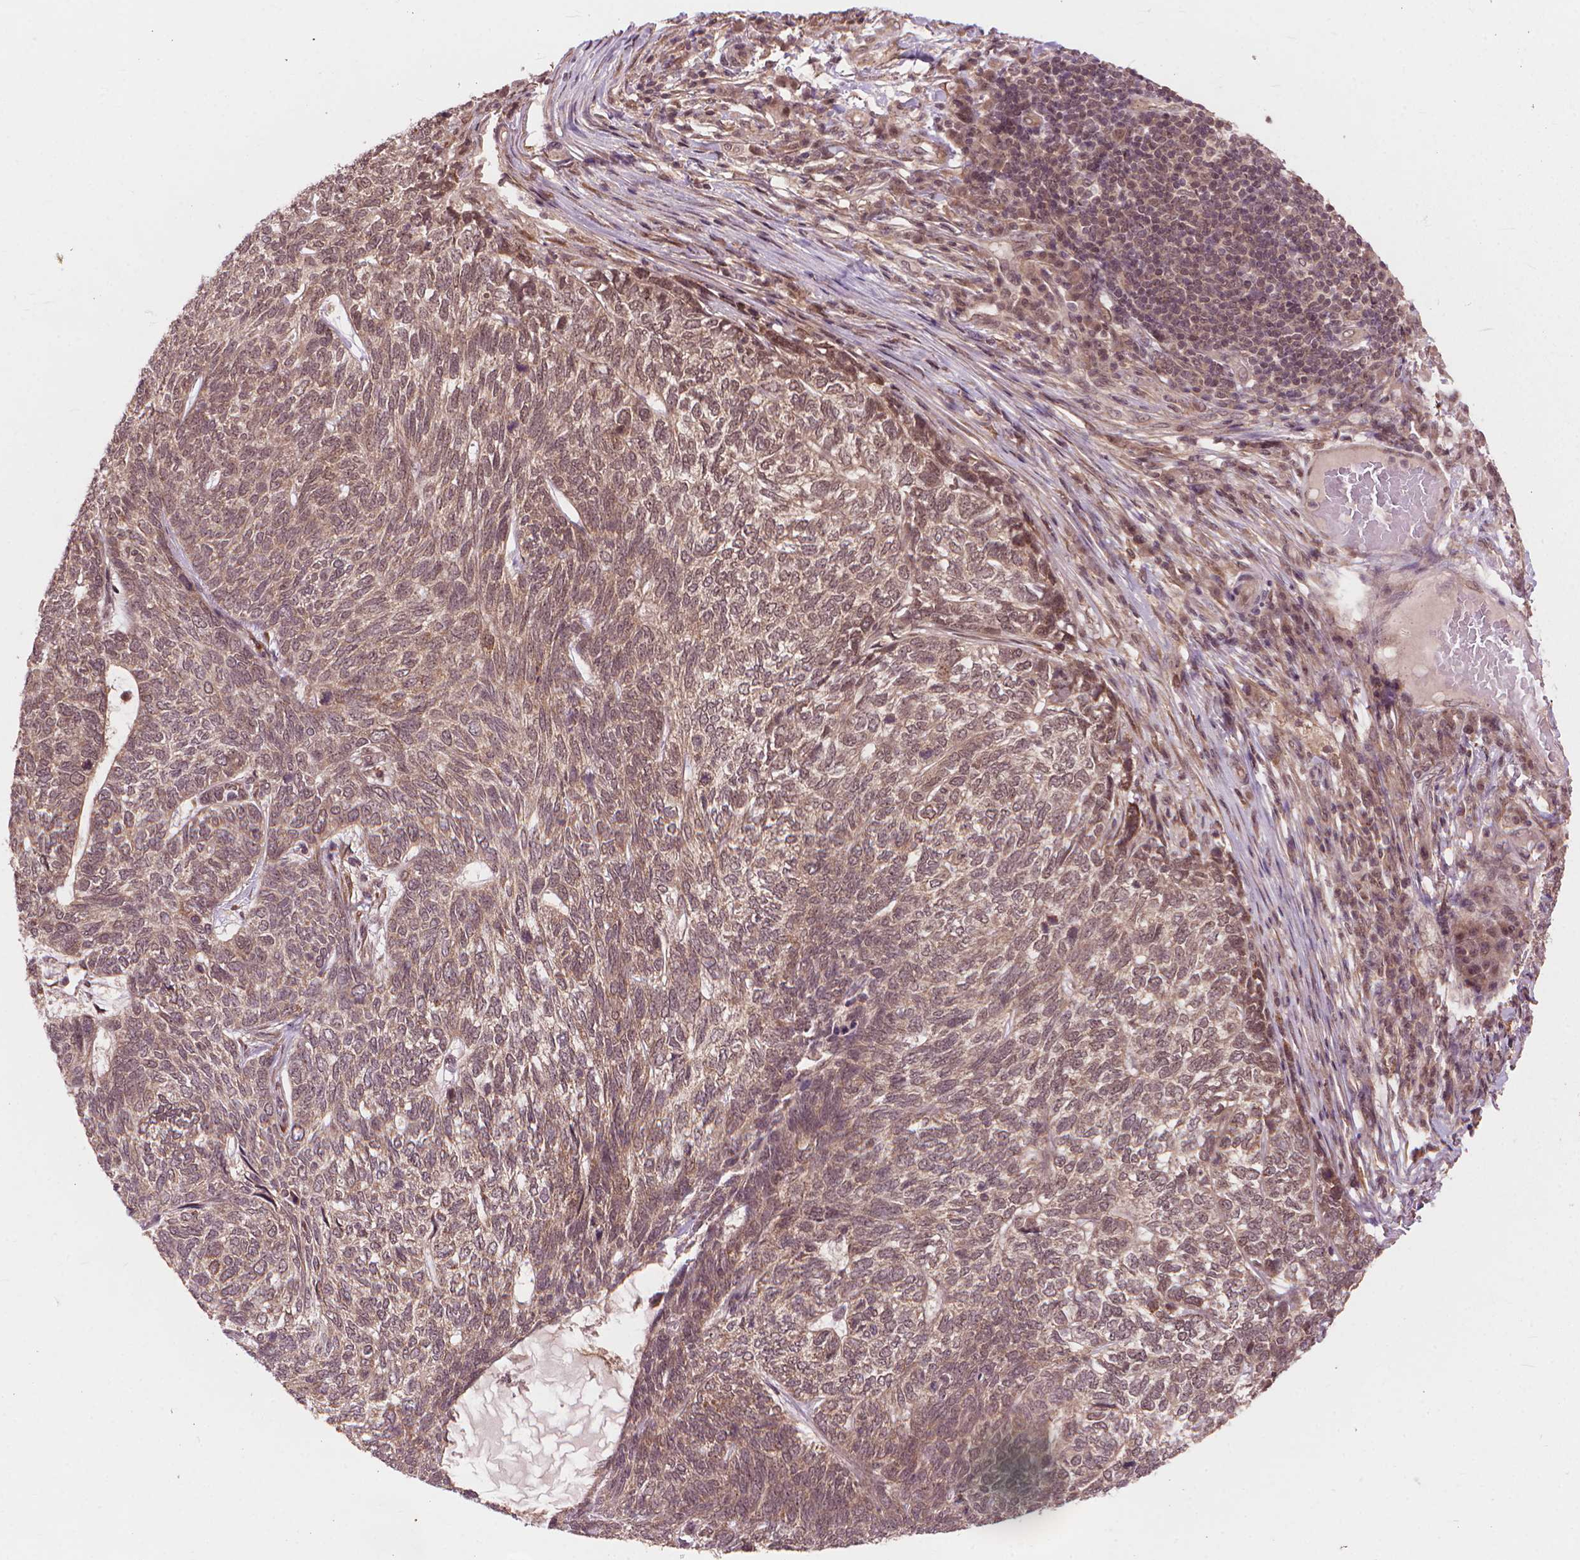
{"staining": {"intensity": "weak", "quantity": "25%-75%", "location": "cytoplasmic/membranous"}, "tissue": "skin cancer", "cell_type": "Tumor cells", "image_type": "cancer", "snomed": [{"axis": "morphology", "description": "Basal cell carcinoma"}, {"axis": "topography", "description": "Skin"}], "caption": "Skin cancer tissue exhibits weak cytoplasmic/membranous staining in approximately 25%-75% of tumor cells, visualized by immunohistochemistry.", "gene": "SSU72", "patient": {"sex": "female", "age": 65}}